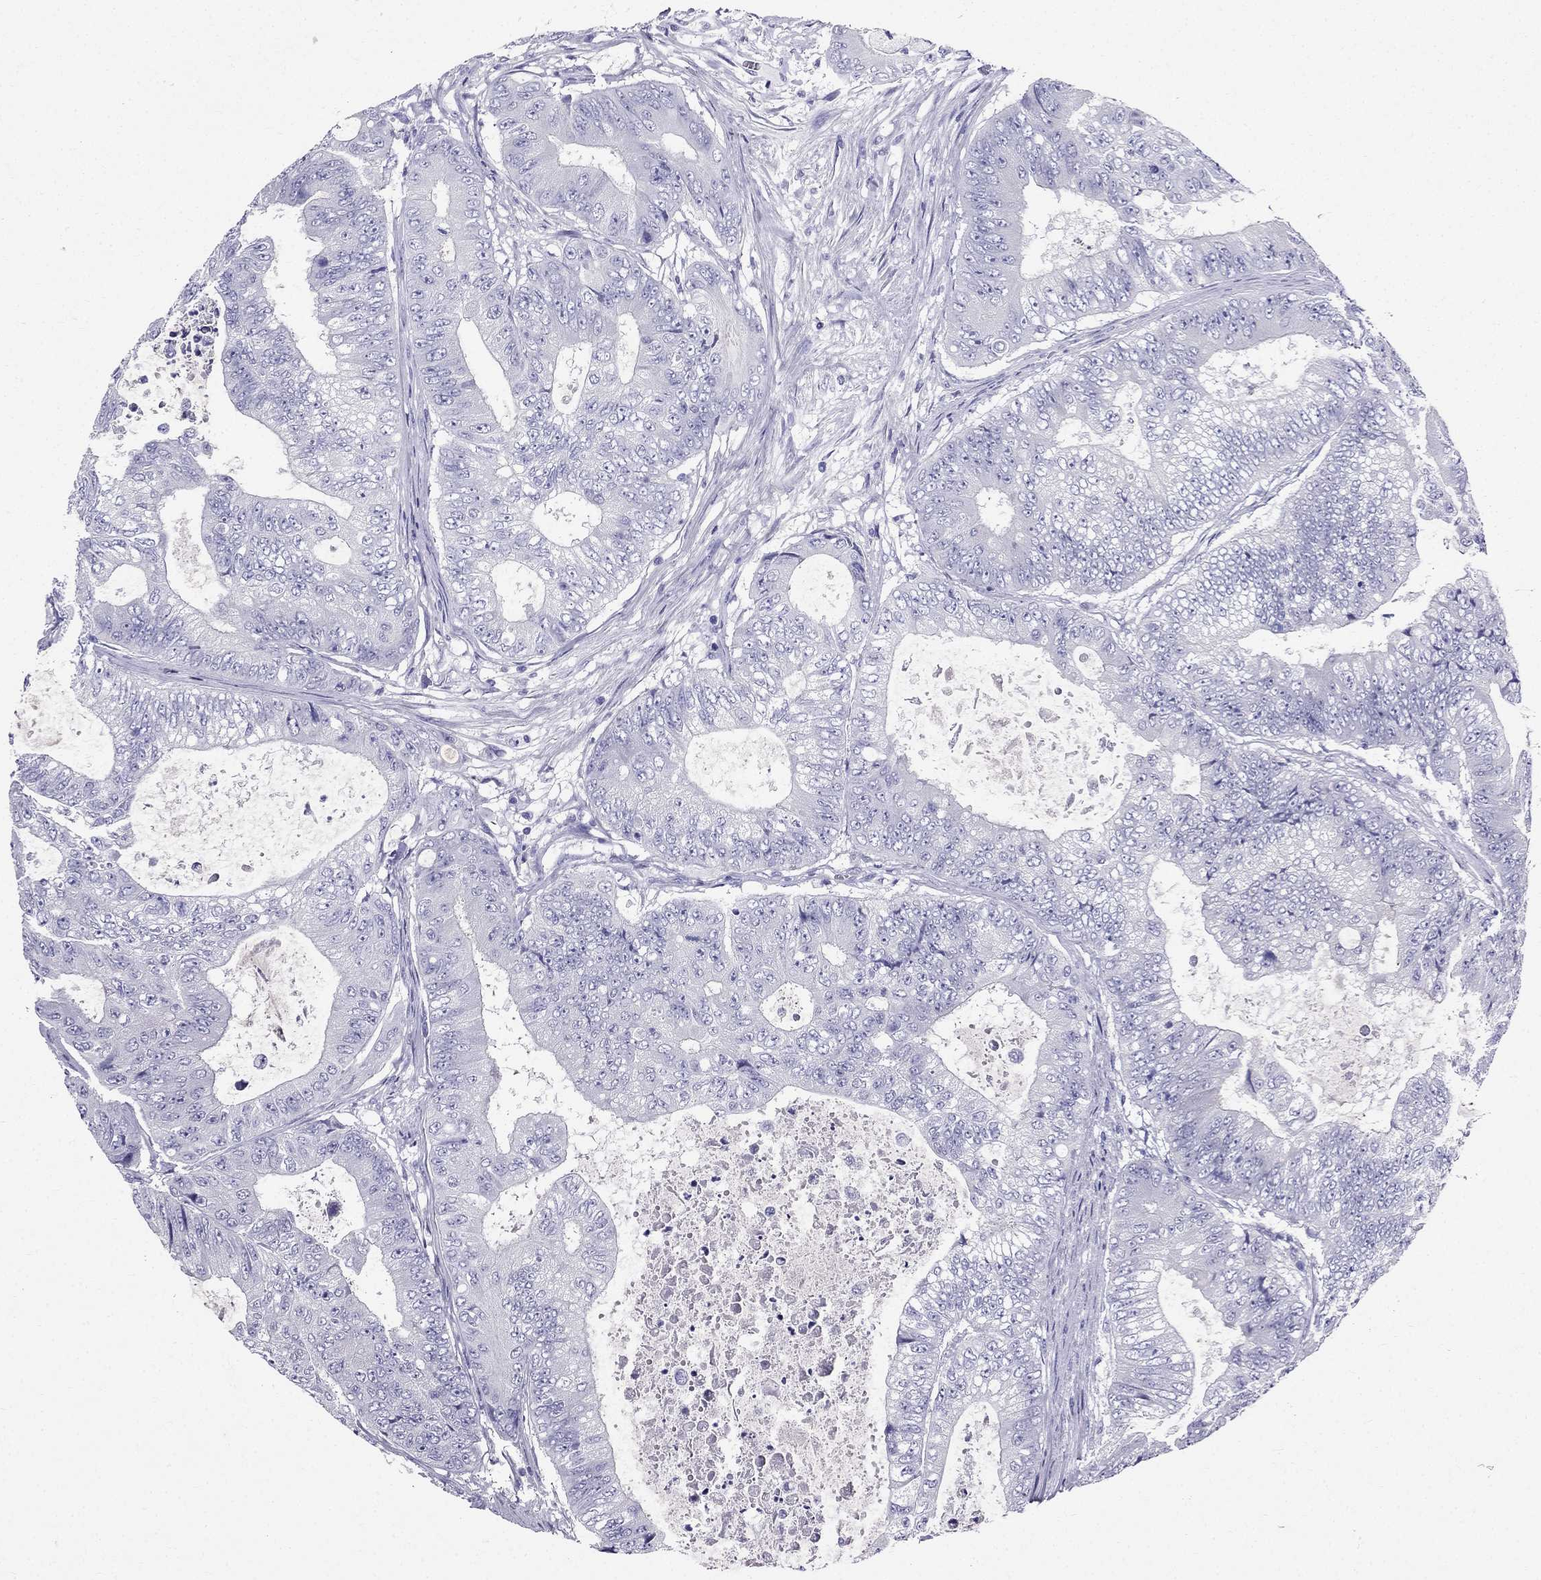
{"staining": {"intensity": "negative", "quantity": "none", "location": "none"}, "tissue": "colorectal cancer", "cell_type": "Tumor cells", "image_type": "cancer", "snomed": [{"axis": "morphology", "description": "Adenocarcinoma, NOS"}, {"axis": "topography", "description": "Colon"}], "caption": "A histopathology image of colorectal cancer stained for a protein displays no brown staining in tumor cells. (DAB immunohistochemistry (IHC) visualized using brightfield microscopy, high magnification).", "gene": "ZNF541", "patient": {"sex": "female", "age": 48}}